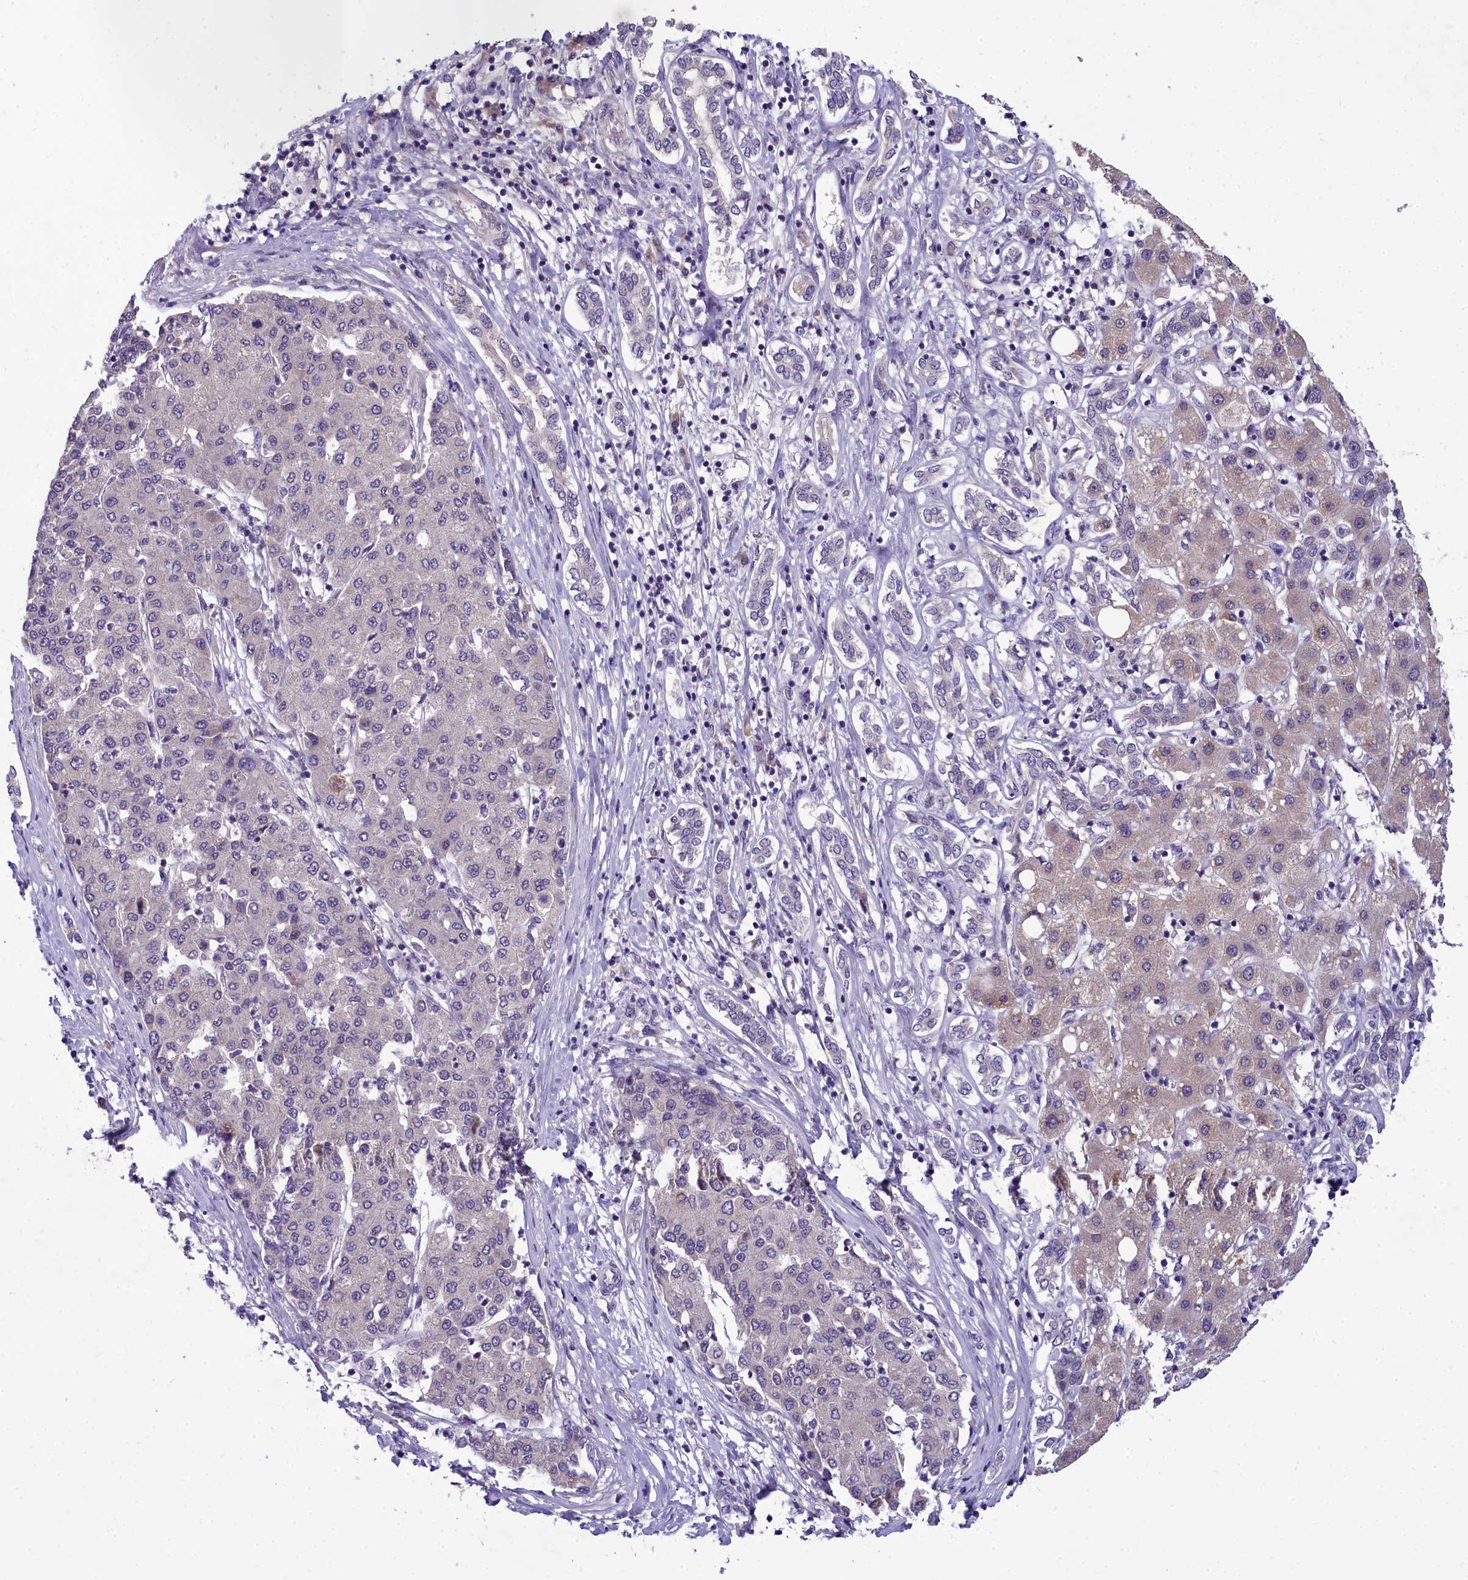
{"staining": {"intensity": "negative", "quantity": "none", "location": "none"}, "tissue": "liver cancer", "cell_type": "Tumor cells", "image_type": "cancer", "snomed": [{"axis": "morphology", "description": "Carcinoma, Hepatocellular, NOS"}, {"axis": "topography", "description": "Liver"}], "caption": "This is an immunohistochemistry image of human liver cancer. There is no staining in tumor cells.", "gene": "ZNF333", "patient": {"sex": "male", "age": 65}}